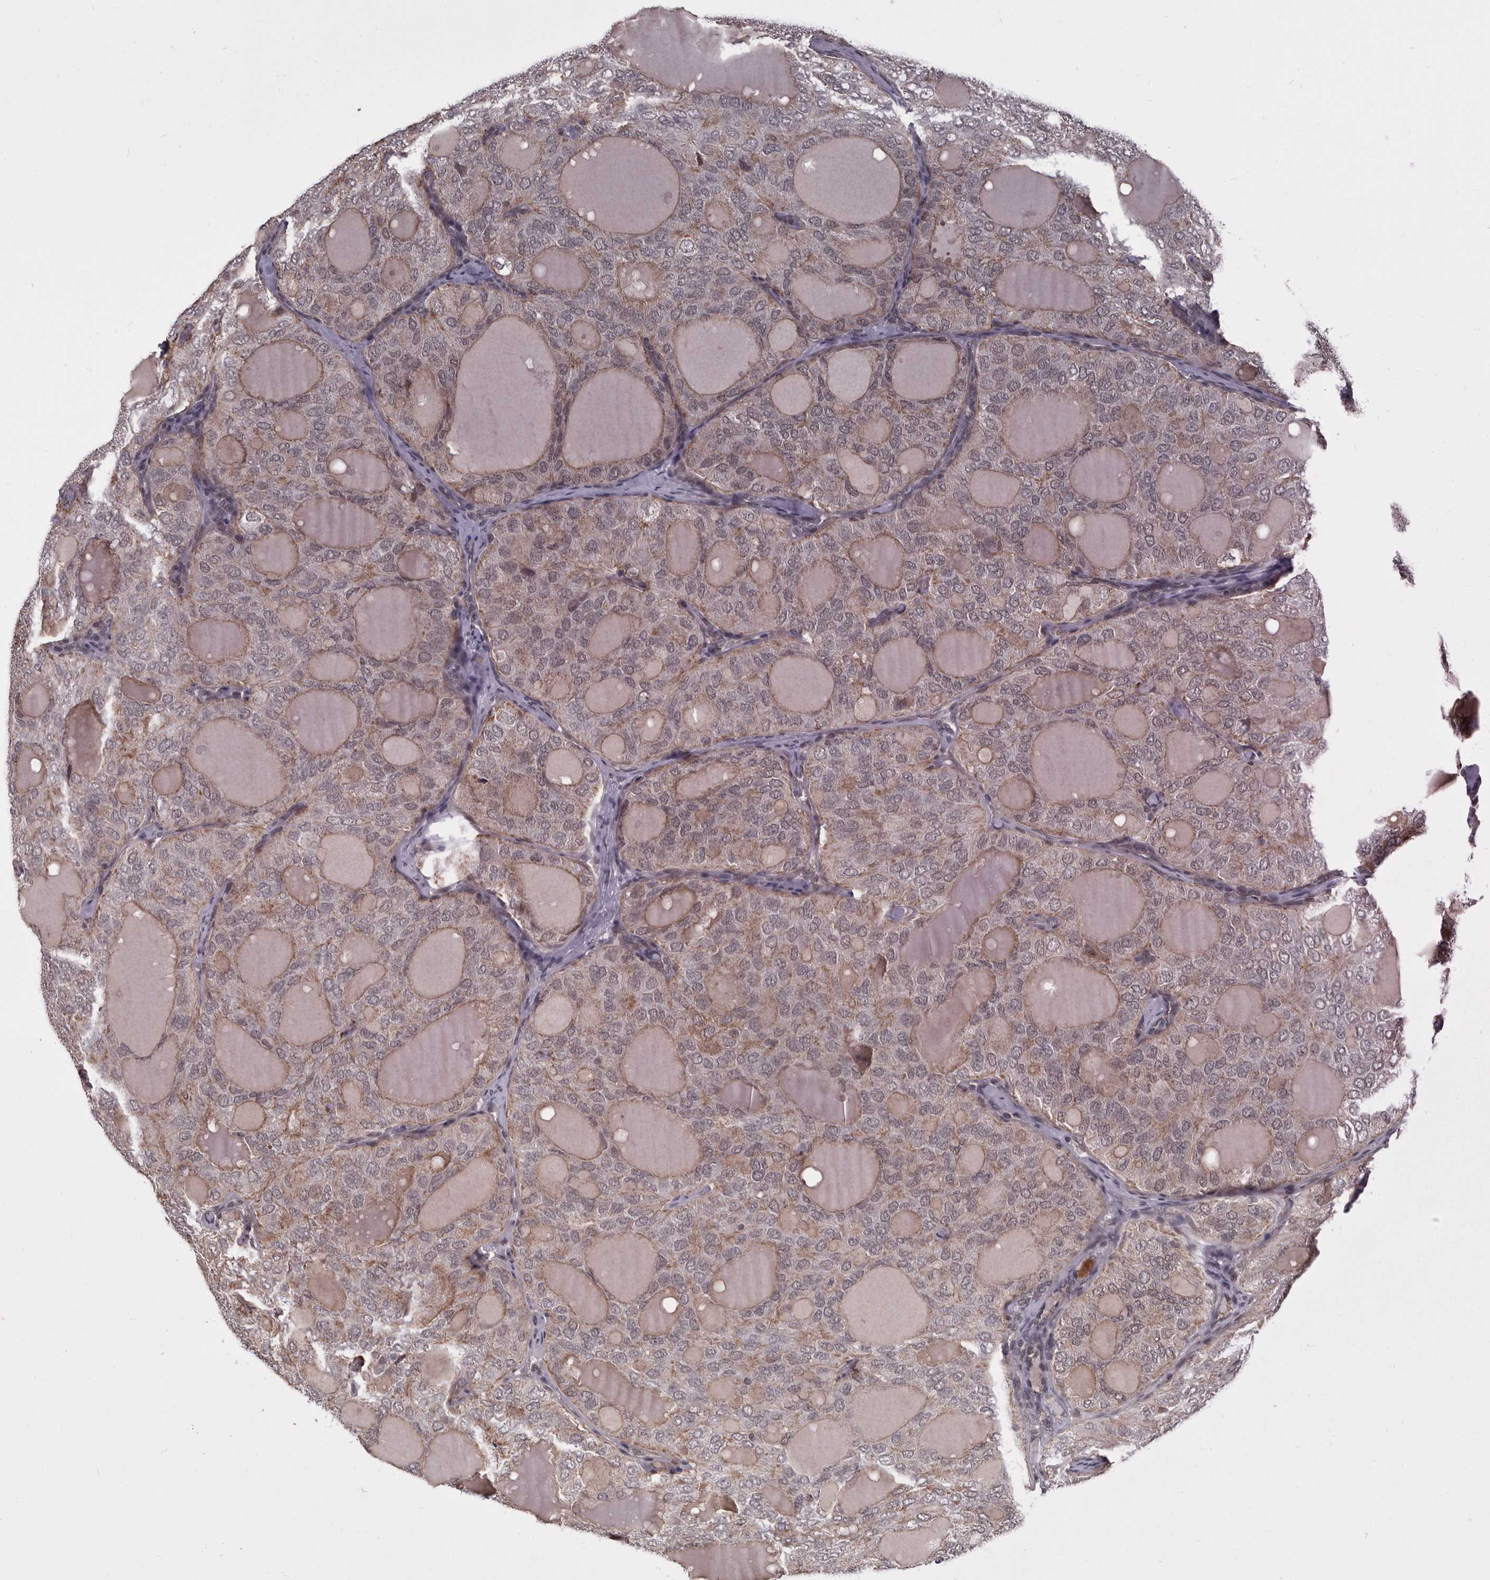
{"staining": {"intensity": "weak", "quantity": "25%-75%", "location": "cytoplasmic/membranous"}, "tissue": "thyroid cancer", "cell_type": "Tumor cells", "image_type": "cancer", "snomed": [{"axis": "morphology", "description": "Follicular adenoma carcinoma, NOS"}, {"axis": "topography", "description": "Thyroid gland"}], "caption": "Immunohistochemical staining of human thyroid cancer demonstrates low levels of weak cytoplasmic/membranous protein staining in about 25%-75% of tumor cells. The protein of interest is shown in brown color, while the nuclei are stained blue.", "gene": "MOGAT2", "patient": {"sex": "male", "age": 75}}